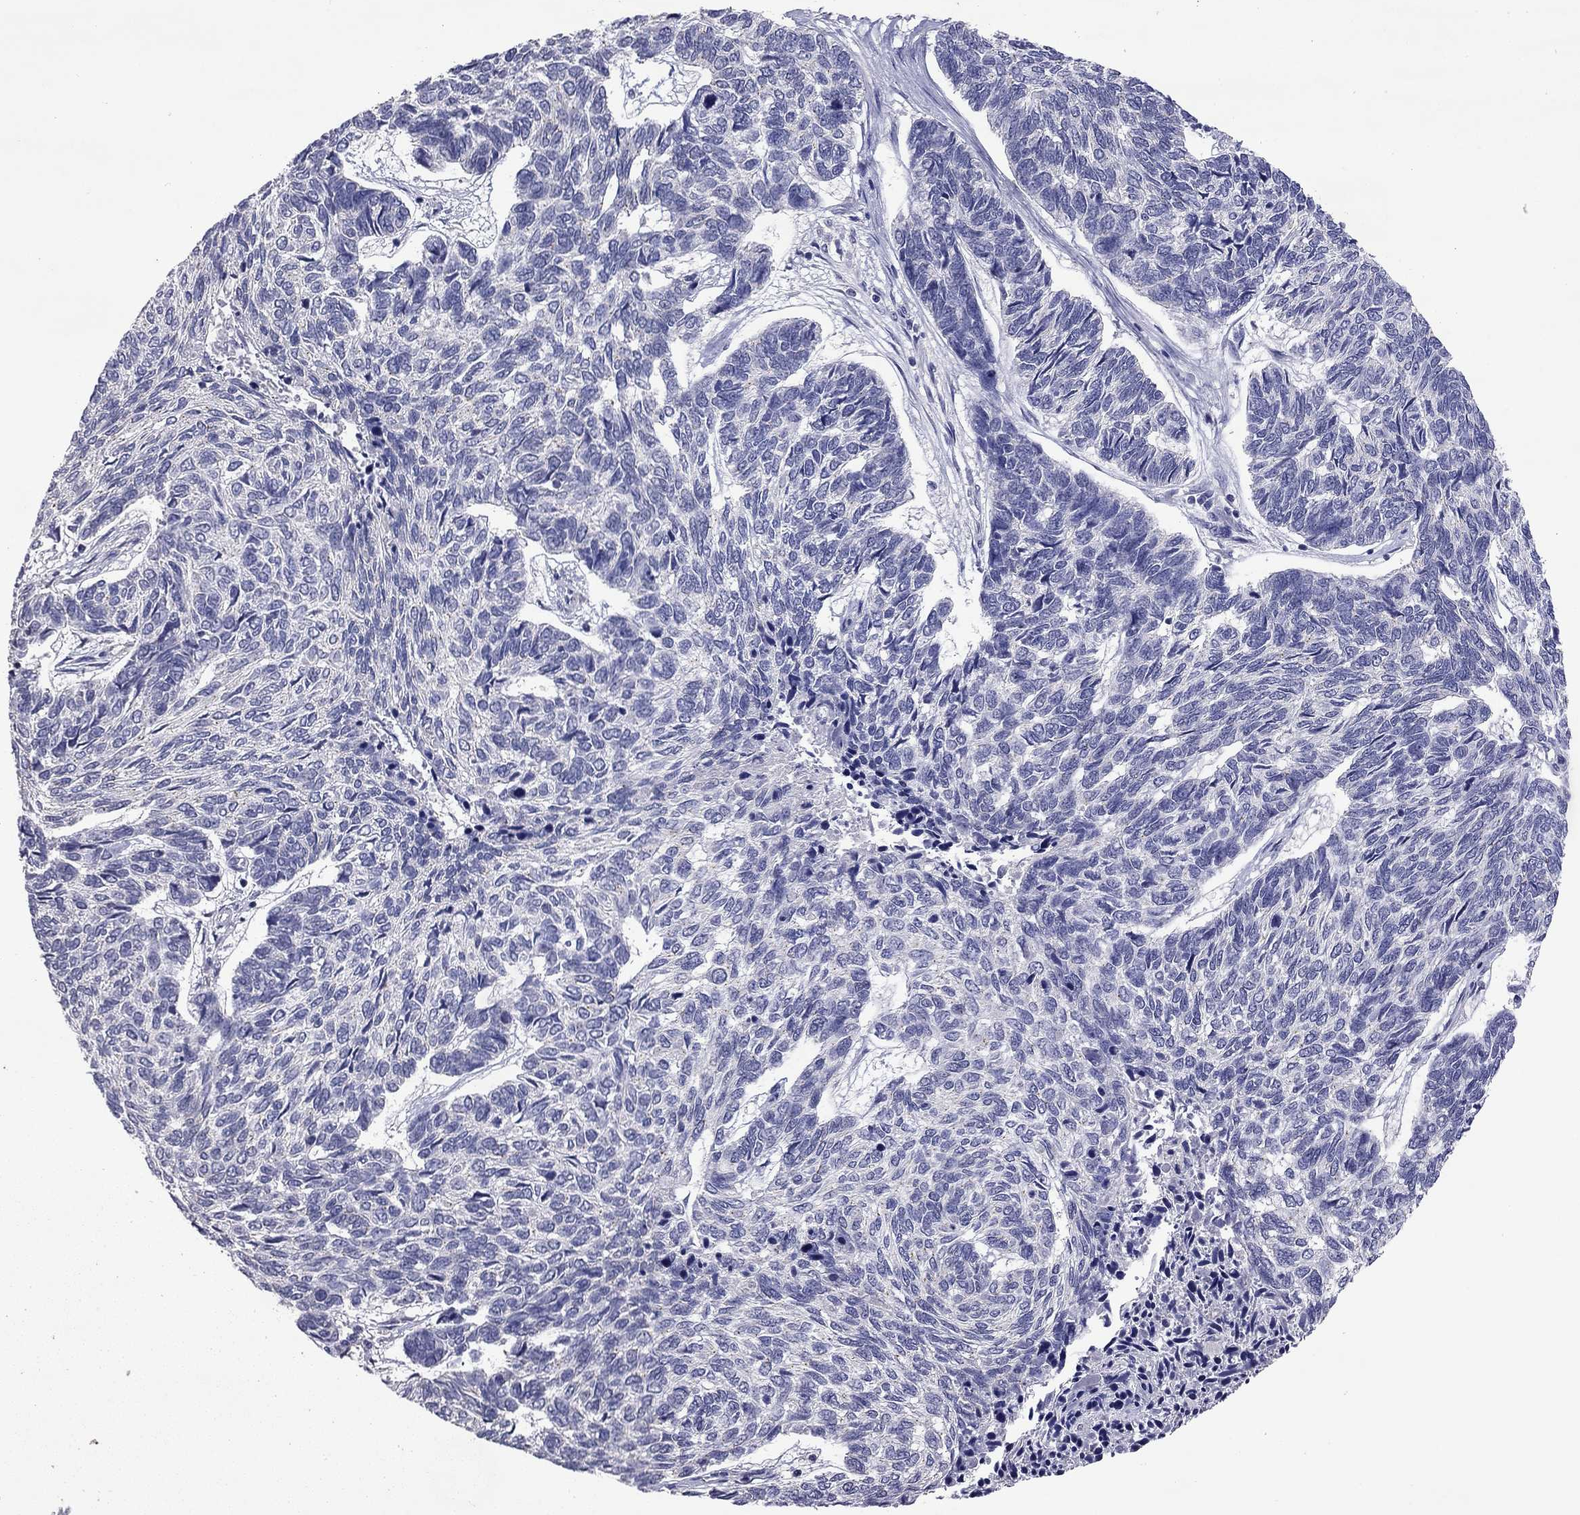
{"staining": {"intensity": "negative", "quantity": "none", "location": "none"}, "tissue": "skin cancer", "cell_type": "Tumor cells", "image_type": "cancer", "snomed": [{"axis": "morphology", "description": "Basal cell carcinoma"}, {"axis": "topography", "description": "Skin"}], "caption": "The image reveals no staining of tumor cells in skin cancer. (Stains: DAB (3,3'-diaminobenzidine) immunohistochemistry (IHC) with hematoxylin counter stain, Microscopy: brightfield microscopy at high magnification).", "gene": "WNK3", "patient": {"sex": "female", "age": 65}}